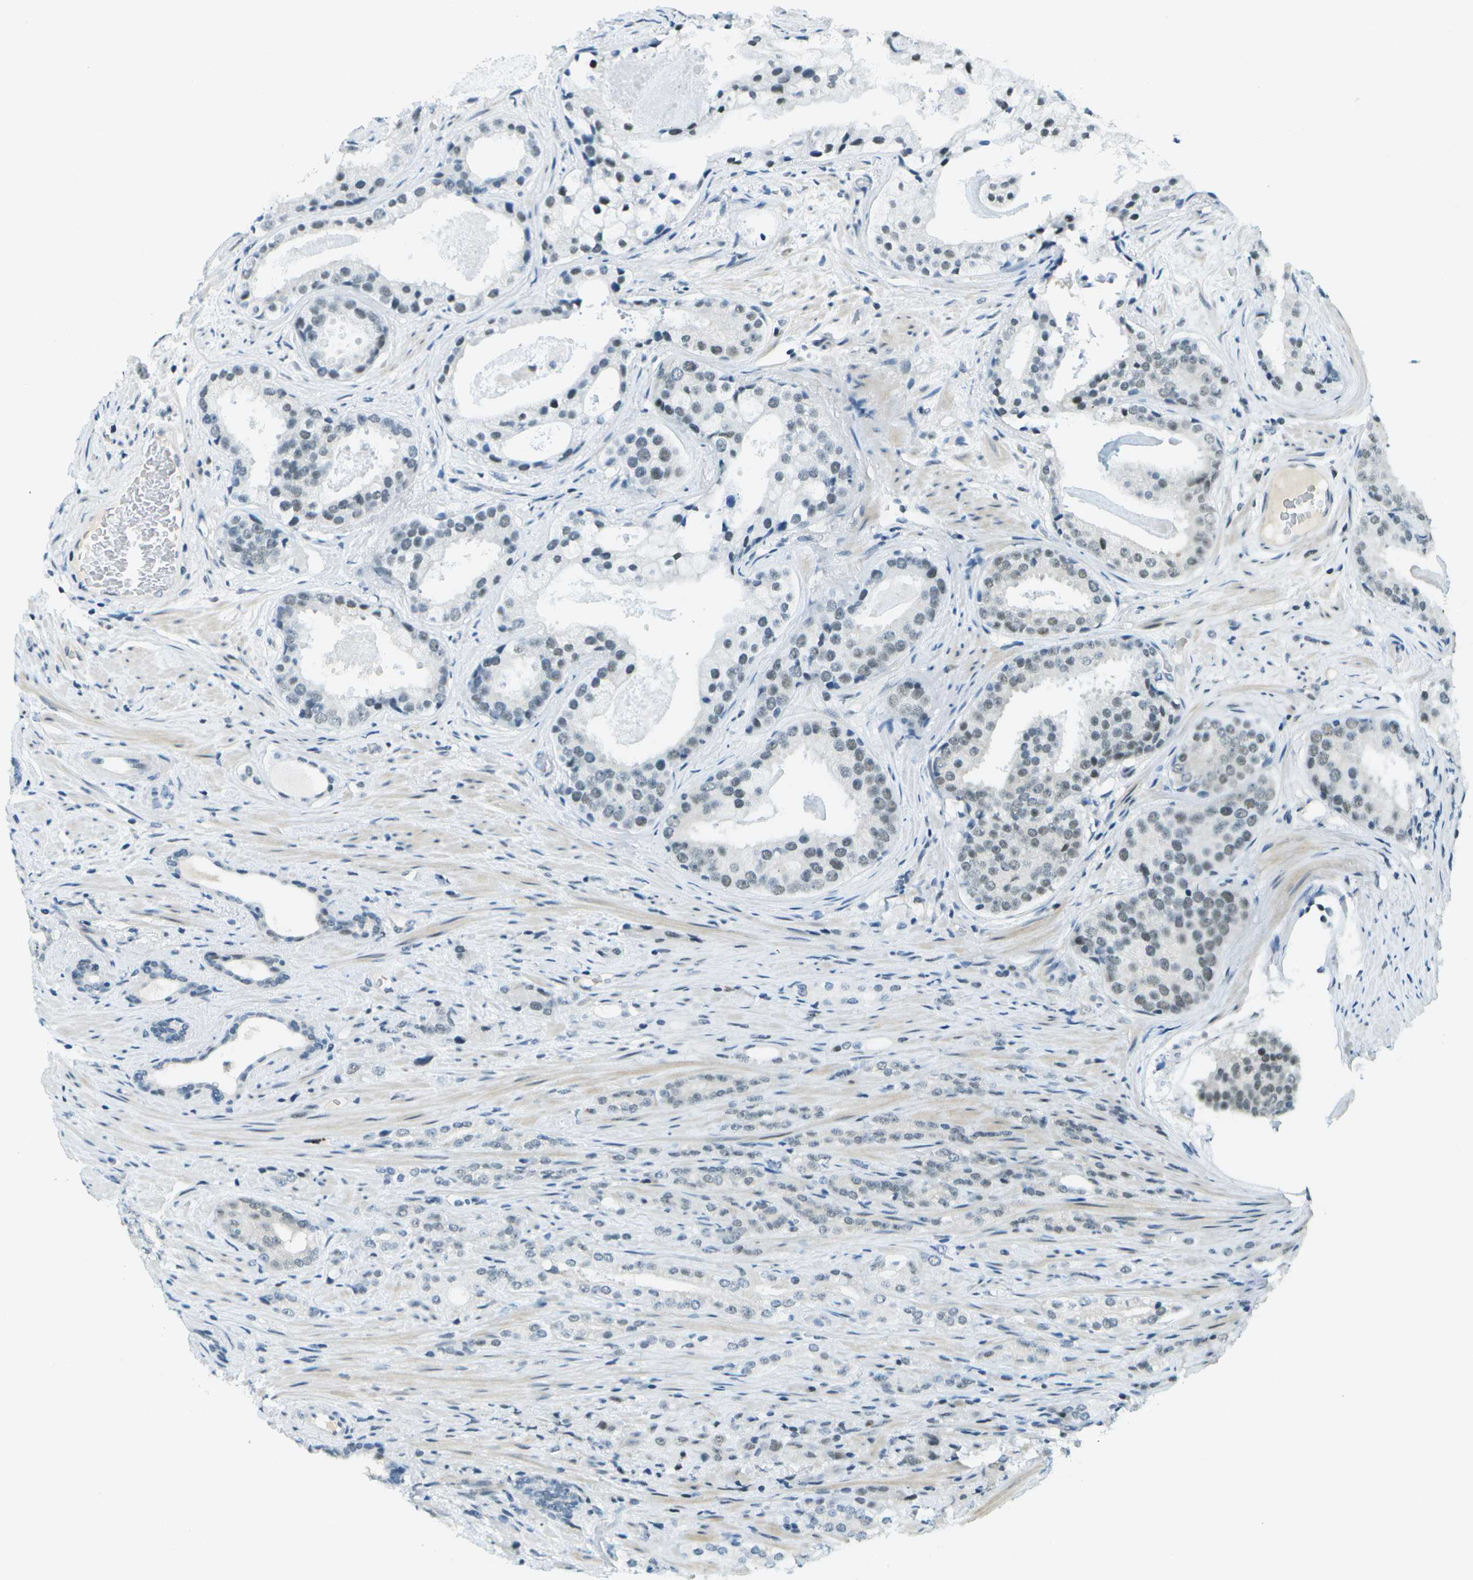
{"staining": {"intensity": "weak", "quantity": "25%-75%", "location": "nuclear"}, "tissue": "prostate cancer", "cell_type": "Tumor cells", "image_type": "cancer", "snomed": [{"axis": "morphology", "description": "Adenocarcinoma, High grade"}, {"axis": "topography", "description": "Prostate"}], "caption": "A high-resolution image shows immunohistochemistry staining of prostate cancer (high-grade adenocarcinoma), which reveals weak nuclear expression in about 25%-75% of tumor cells.", "gene": "NEK11", "patient": {"sex": "male", "age": 71}}